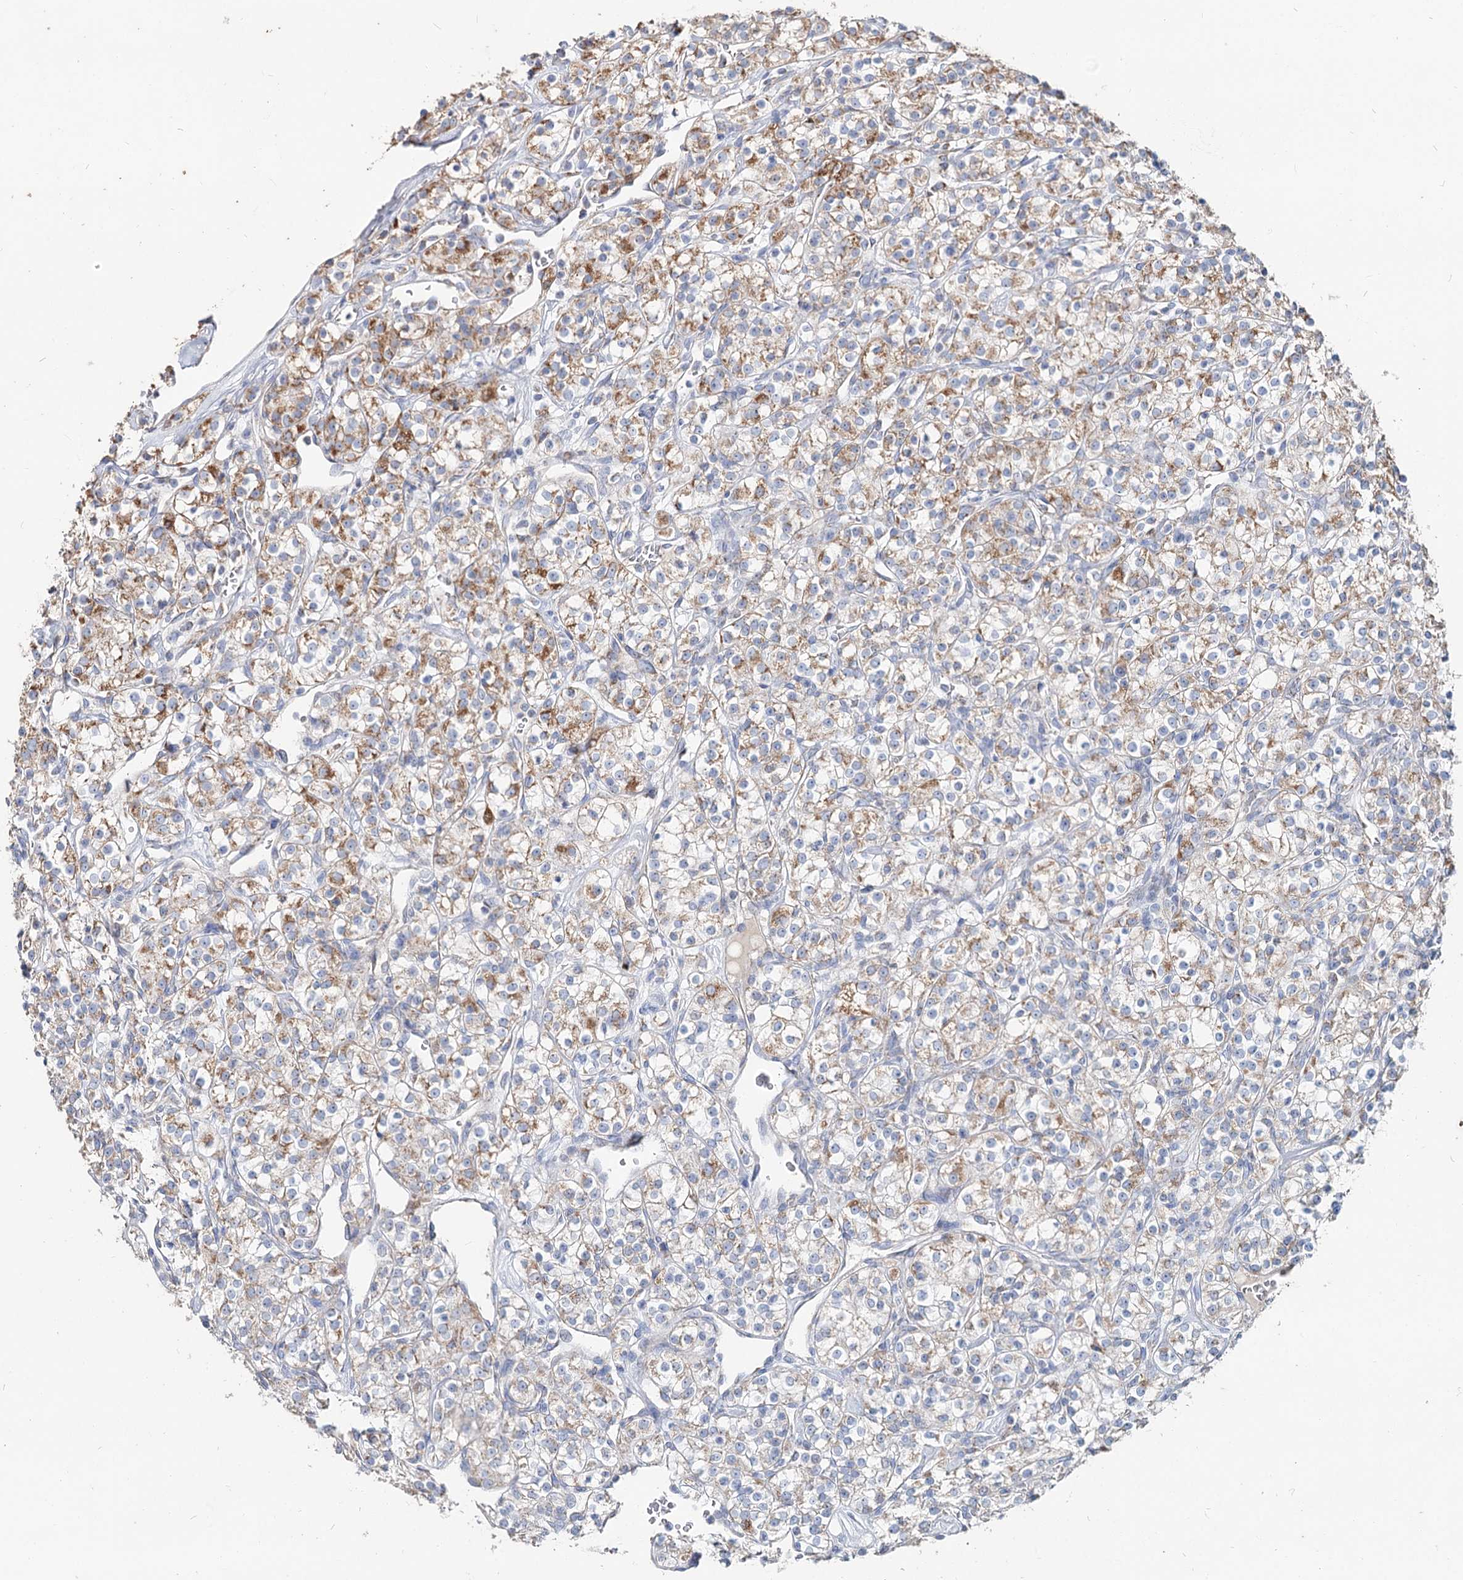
{"staining": {"intensity": "moderate", "quantity": ">75%", "location": "cytoplasmic/membranous"}, "tissue": "renal cancer", "cell_type": "Tumor cells", "image_type": "cancer", "snomed": [{"axis": "morphology", "description": "Adenocarcinoma, NOS"}, {"axis": "topography", "description": "Kidney"}], "caption": "Immunohistochemistry (IHC) (DAB (3,3'-diaminobenzidine)) staining of human renal cancer exhibits moderate cytoplasmic/membranous protein positivity in approximately >75% of tumor cells.", "gene": "MCCC2", "patient": {"sex": "male", "age": 77}}